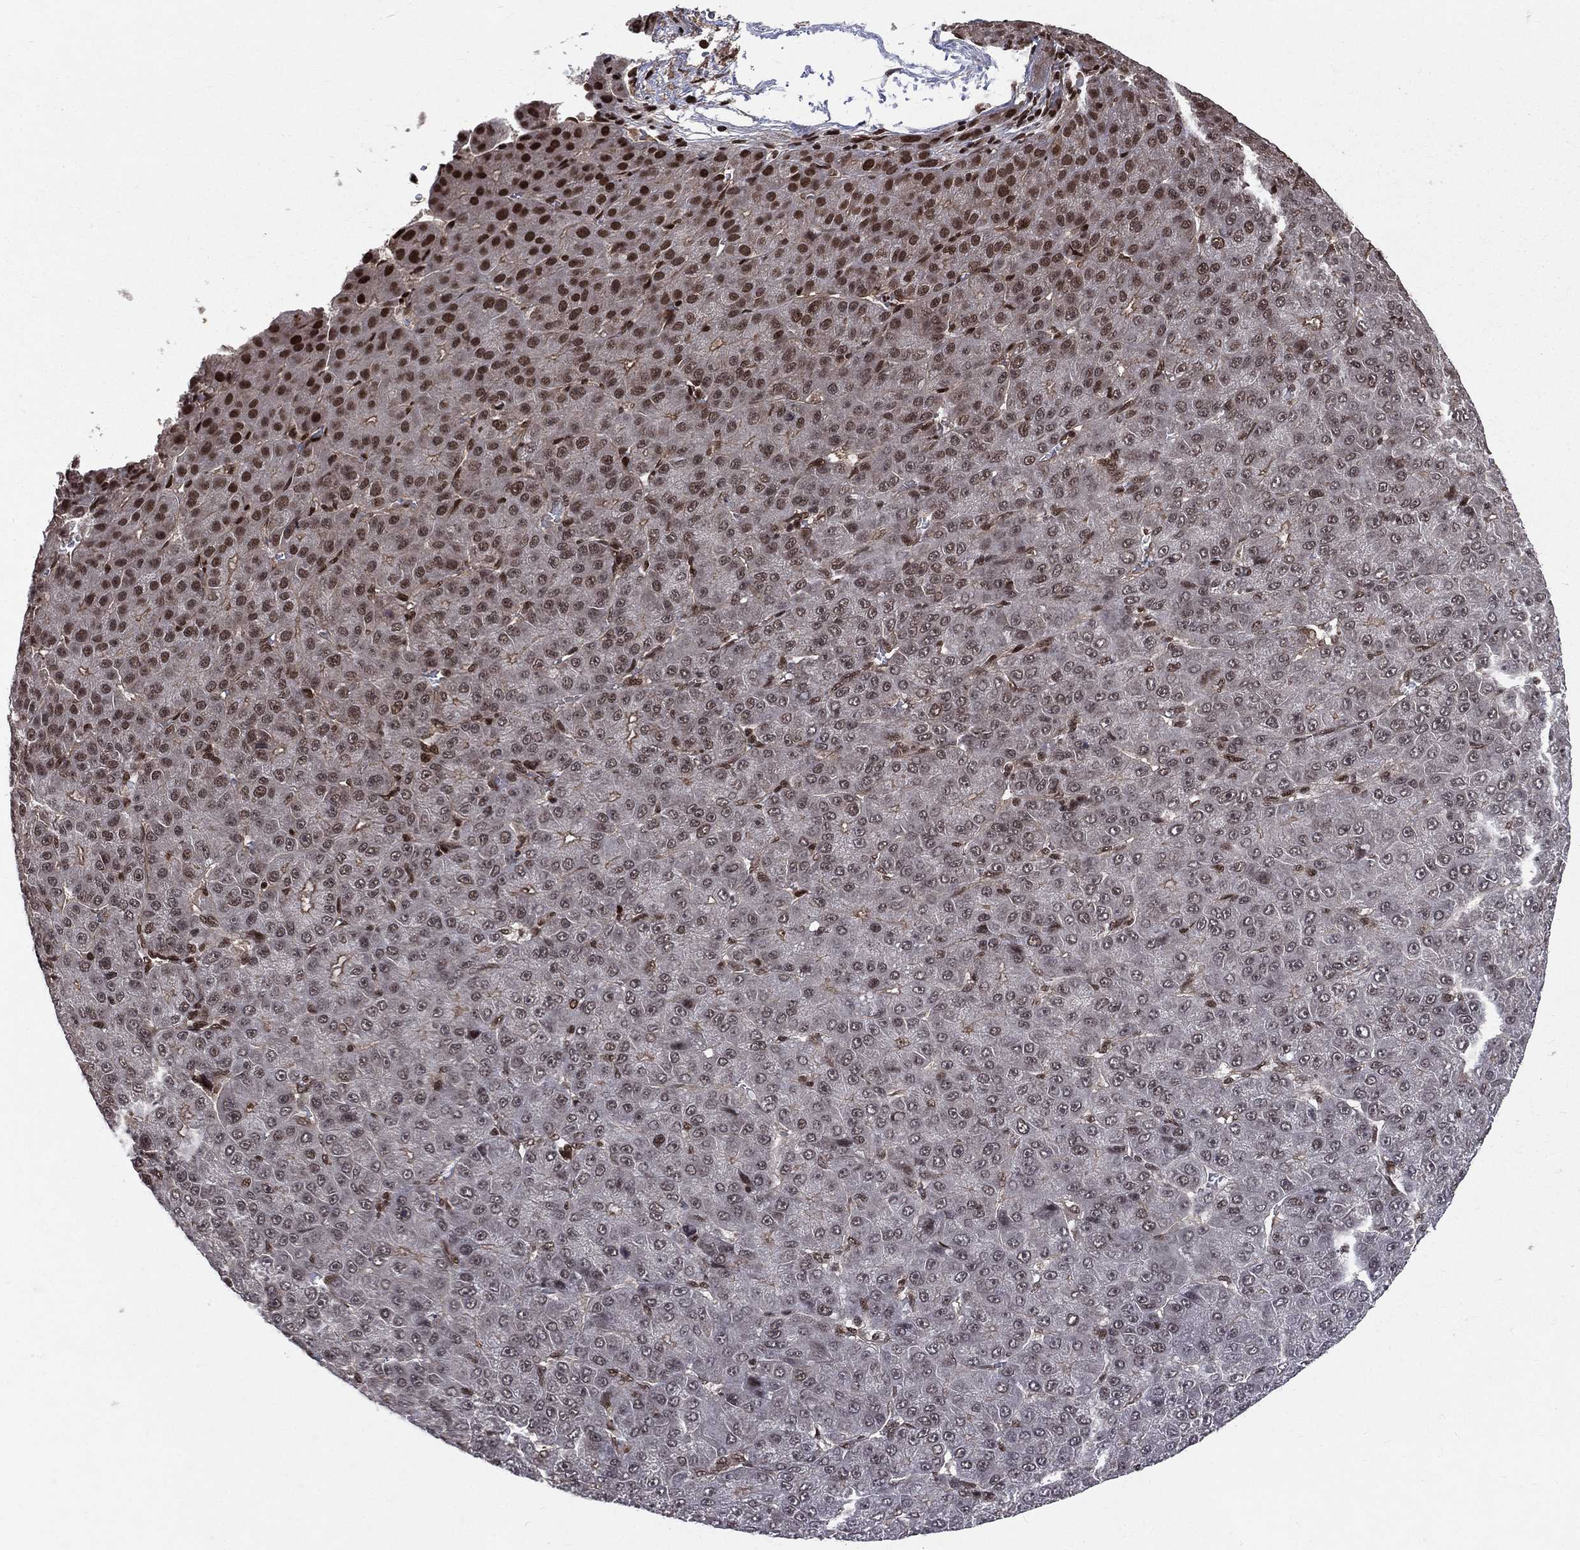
{"staining": {"intensity": "strong", "quantity": ">75%", "location": "nuclear"}, "tissue": "liver cancer", "cell_type": "Tumor cells", "image_type": "cancer", "snomed": [{"axis": "morphology", "description": "Carcinoma, Hepatocellular, NOS"}, {"axis": "topography", "description": "Liver"}], "caption": "This photomicrograph exhibits liver hepatocellular carcinoma stained with IHC to label a protein in brown. The nuclear of tumor cells show strong positivity for the protein. Nuclei are counter-stained blue.", "gene": "SMC3", "patient": {"sex": "male", "age": 67}}